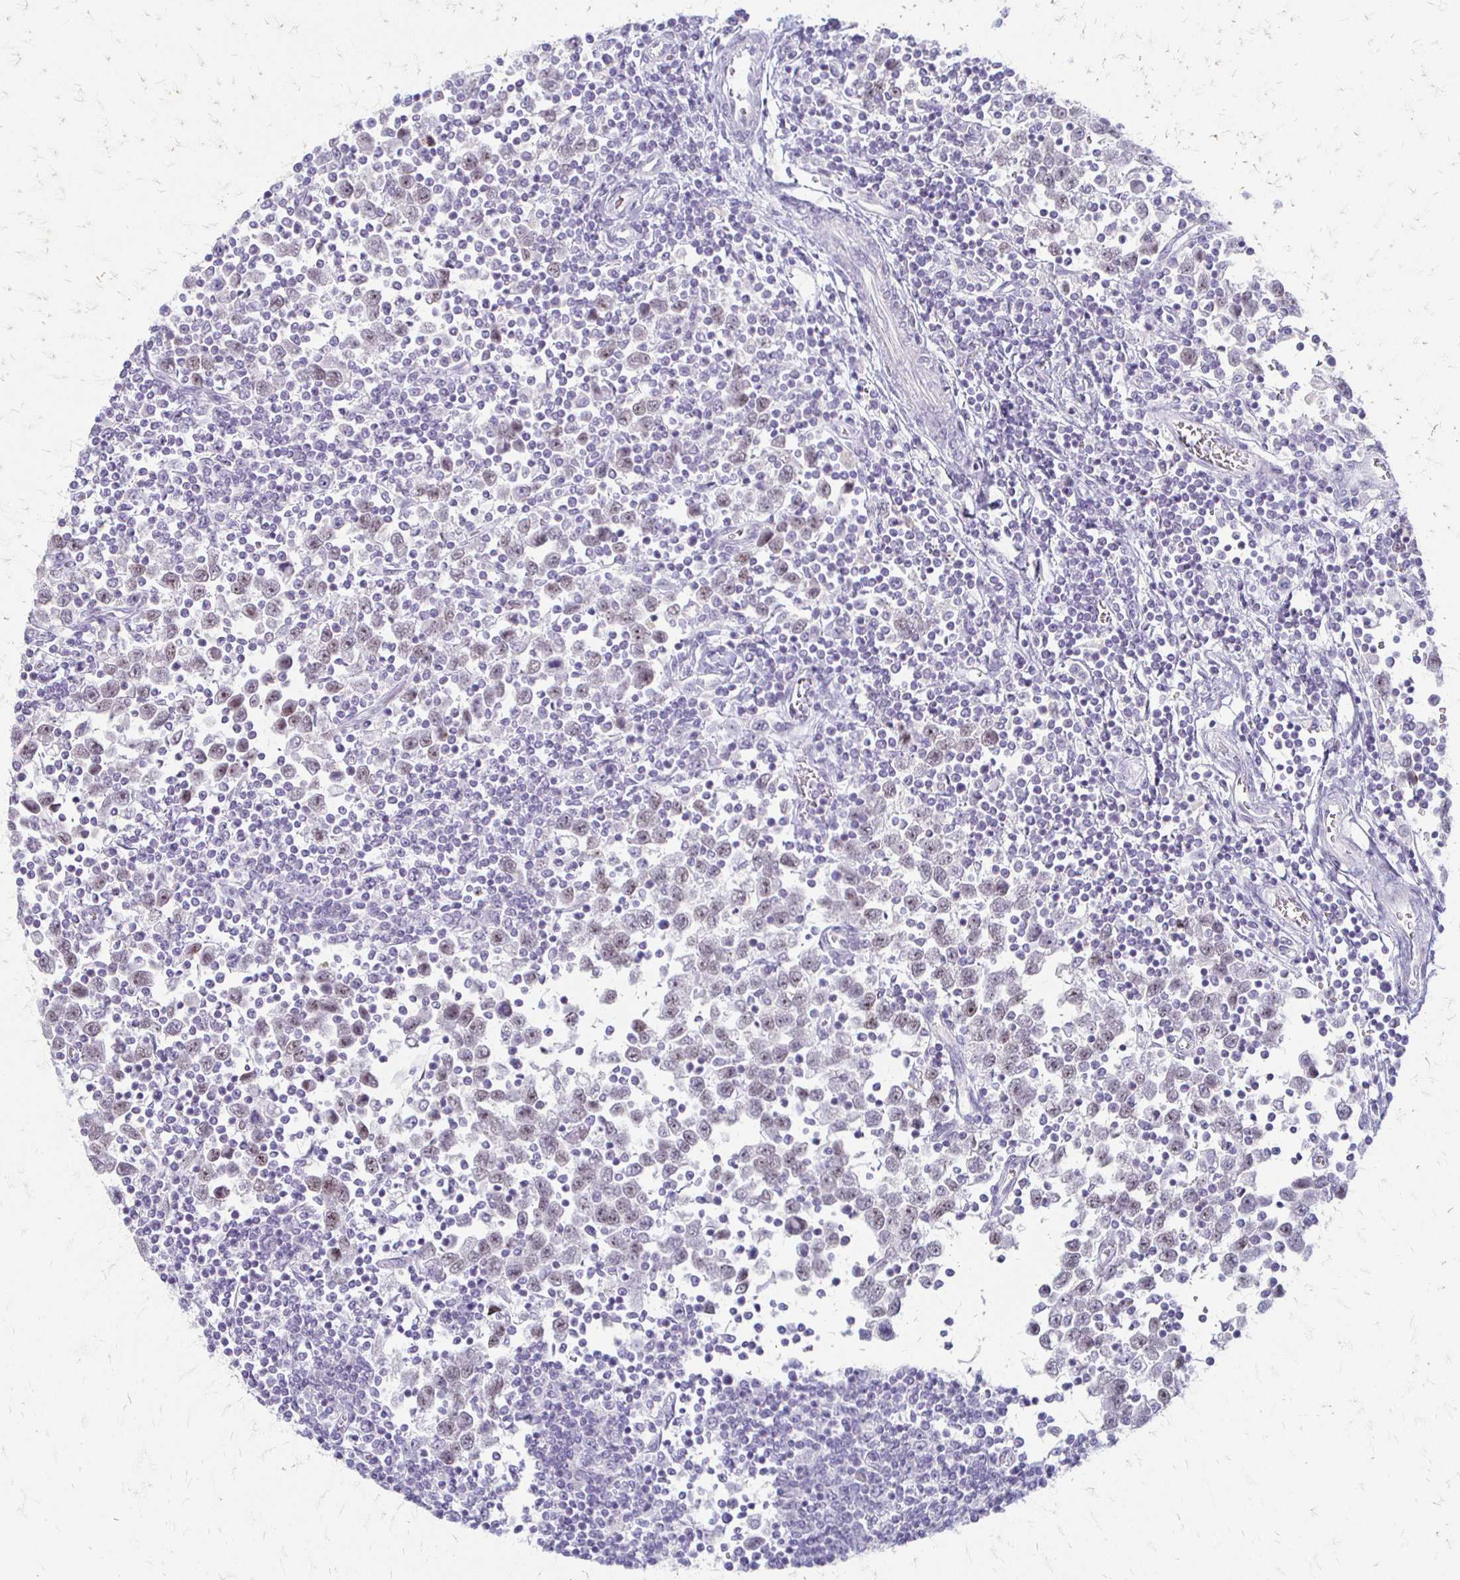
{"staining": {"intensity": "negative", "quantity": "none", "location": "none"}, "tissue": "testis cancer", "cell_type": "Tumor cells", "image_type": "cancer", "snomed": [{"axis": "morphology", "description": "Seminoma, NOS"}, {"axis": "topography", "description": "Testis"}], "caption": "Seminoma (testis) was stained to show a protein in brown. There is no significant staining in tumor cells.", "gene": "ACP5", "patient": {"sex": "male", "age": 34}}